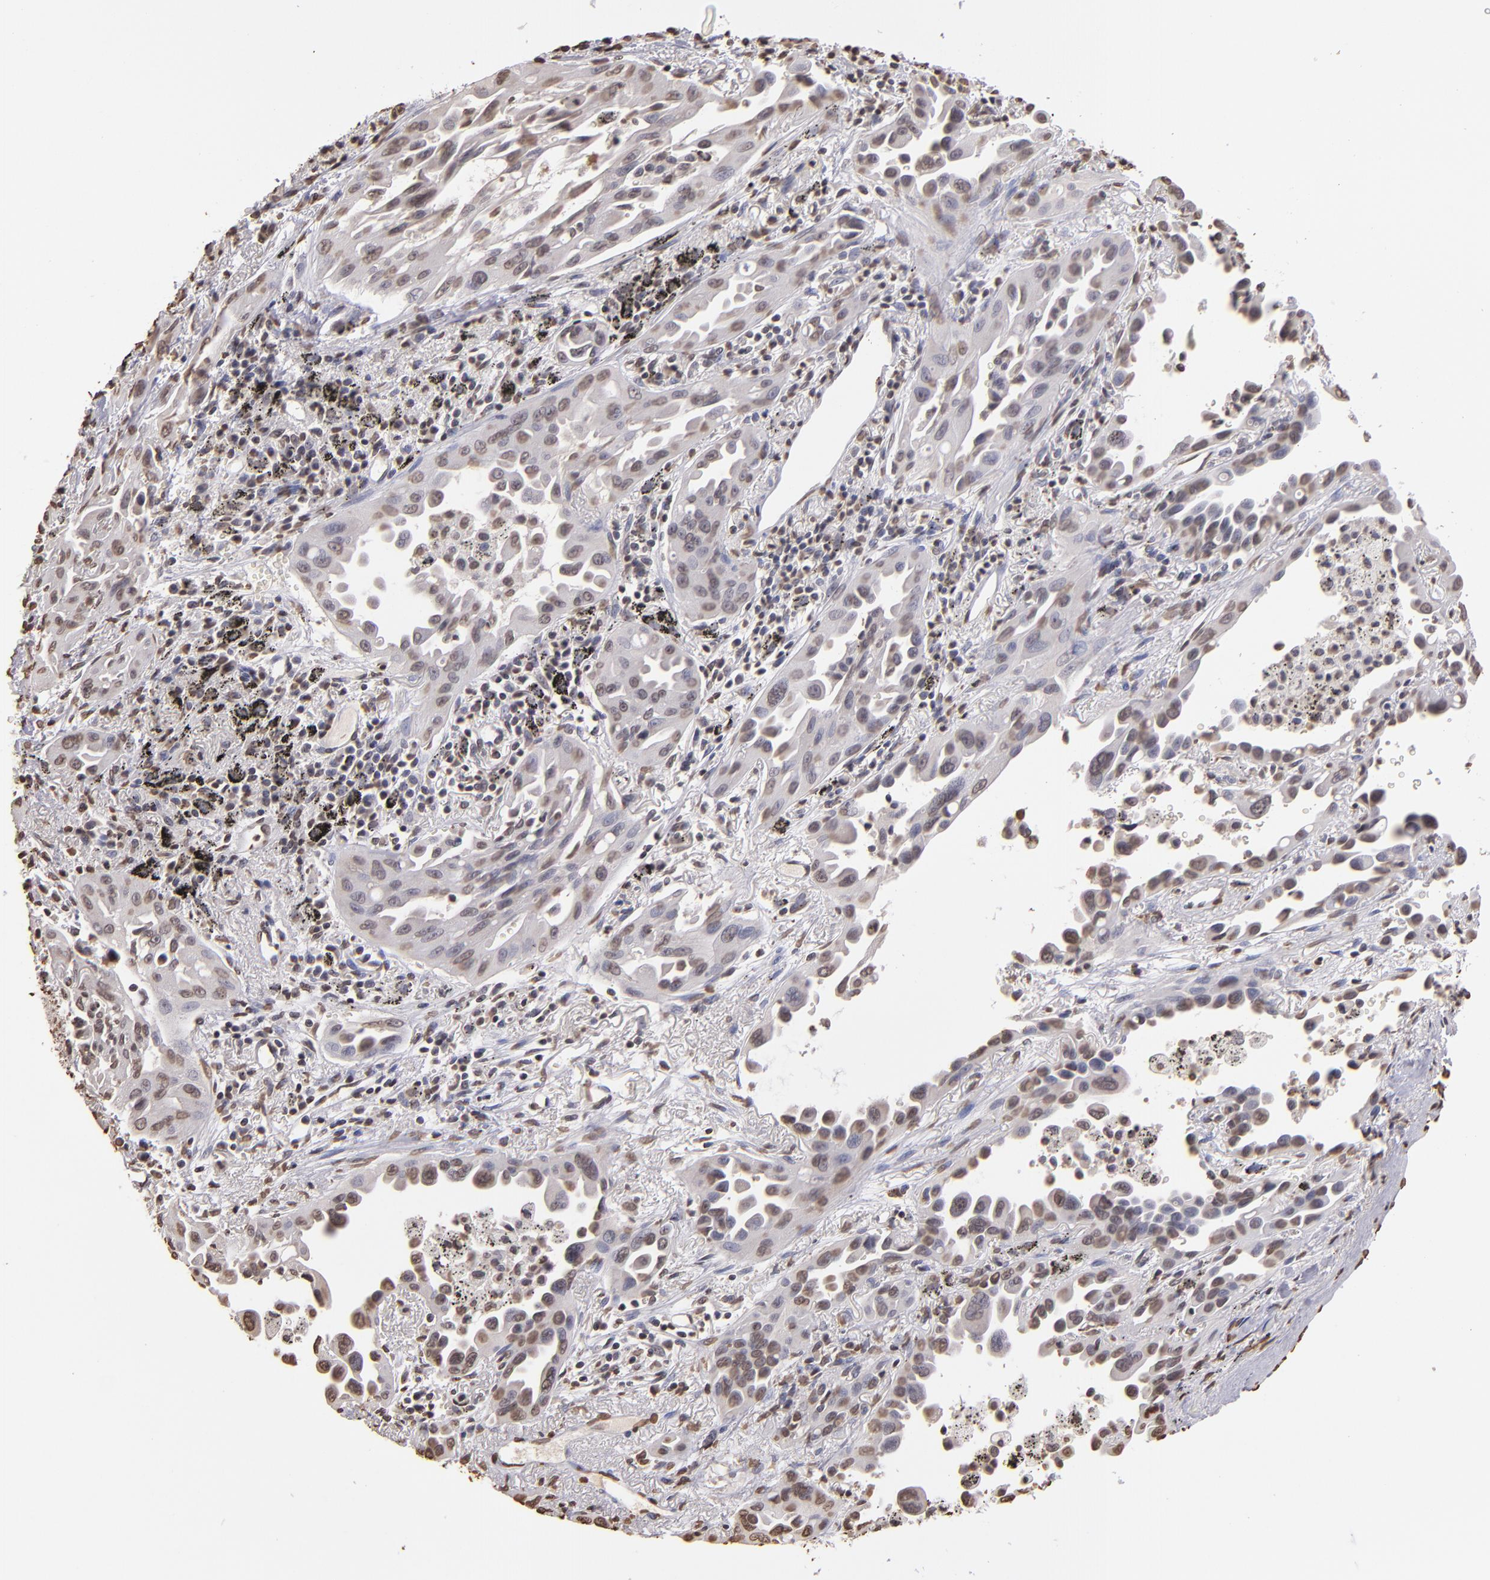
{"staining": {"intensity": "weak", "quantity": "<25%", "location": "nuclear"}, "tissue": "lung cancer", "cell_type": "Tumor cells", "image_type": "cancer", "snomed": [{"axis": "morphology", "description": "Adenocarcinoma, NOS"}, {"axis": "topography", "description": "Lung"}], "caption": "Immunohistochemistry (IHC) image of neoplastic tissue: human lung cancer stained with DAB displays no significant protein staining in tumor cells.", "gene": "LBX1", "patient": {"sex": "male", "age": 68}}